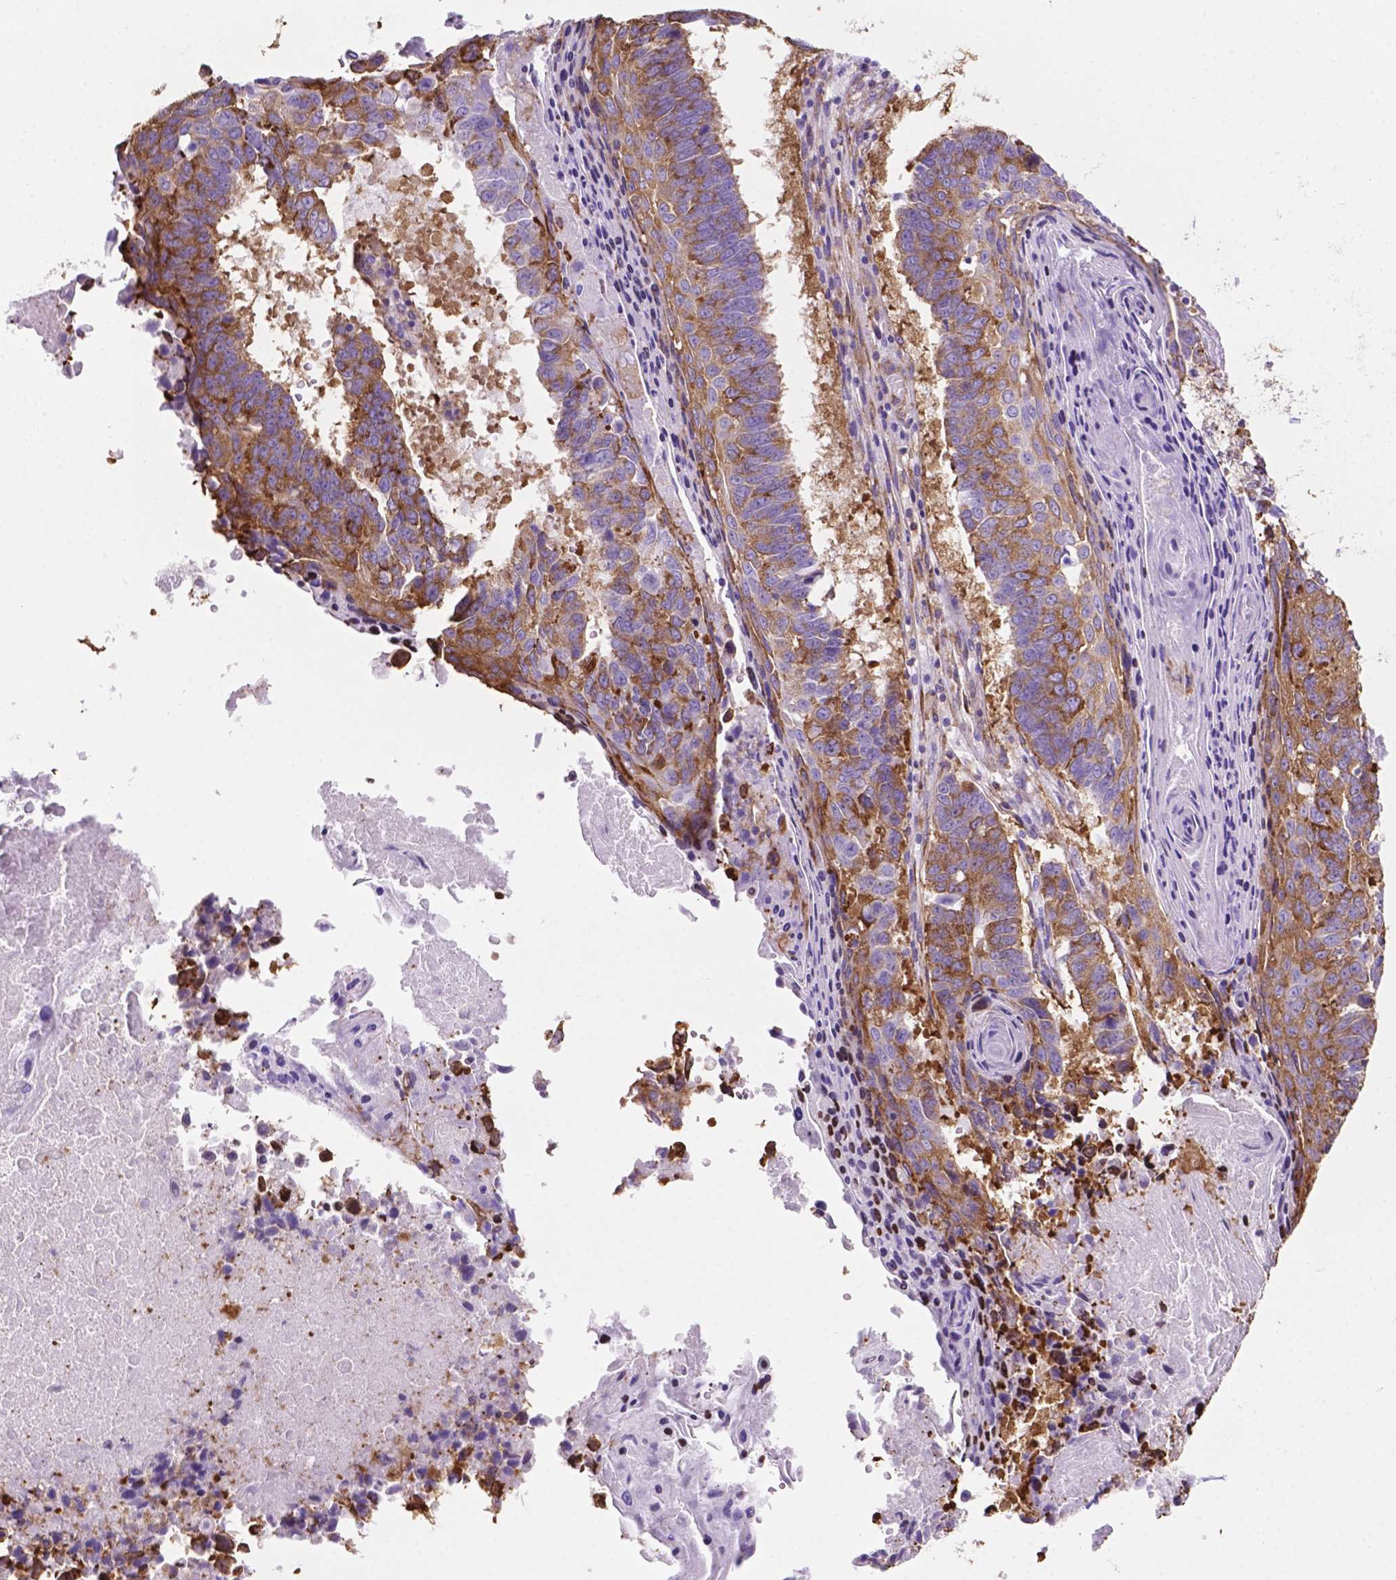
{"staining": {"intensity": "moderate", "quantity": ">75%", "location": "cytoplasmic/membranous"}, "tissue": "lung cancer", "cell_type": "Tumor cells", "image_type": "cancer", "snomed": [{"axis": "morphology", "description": "Squamous cell carcinoma, NOS"}, {"axis": "topography", "description": "Lung"}], "caption": "There is medium levels of moderate cytoplasmic/membranous staining in tumor cells of squamous cell carcinoma (lung), as demonstrated by immunohistochemical staining (brown color).", "gene": "RPL29", "patient": {"sex": "male", "age": 73}}